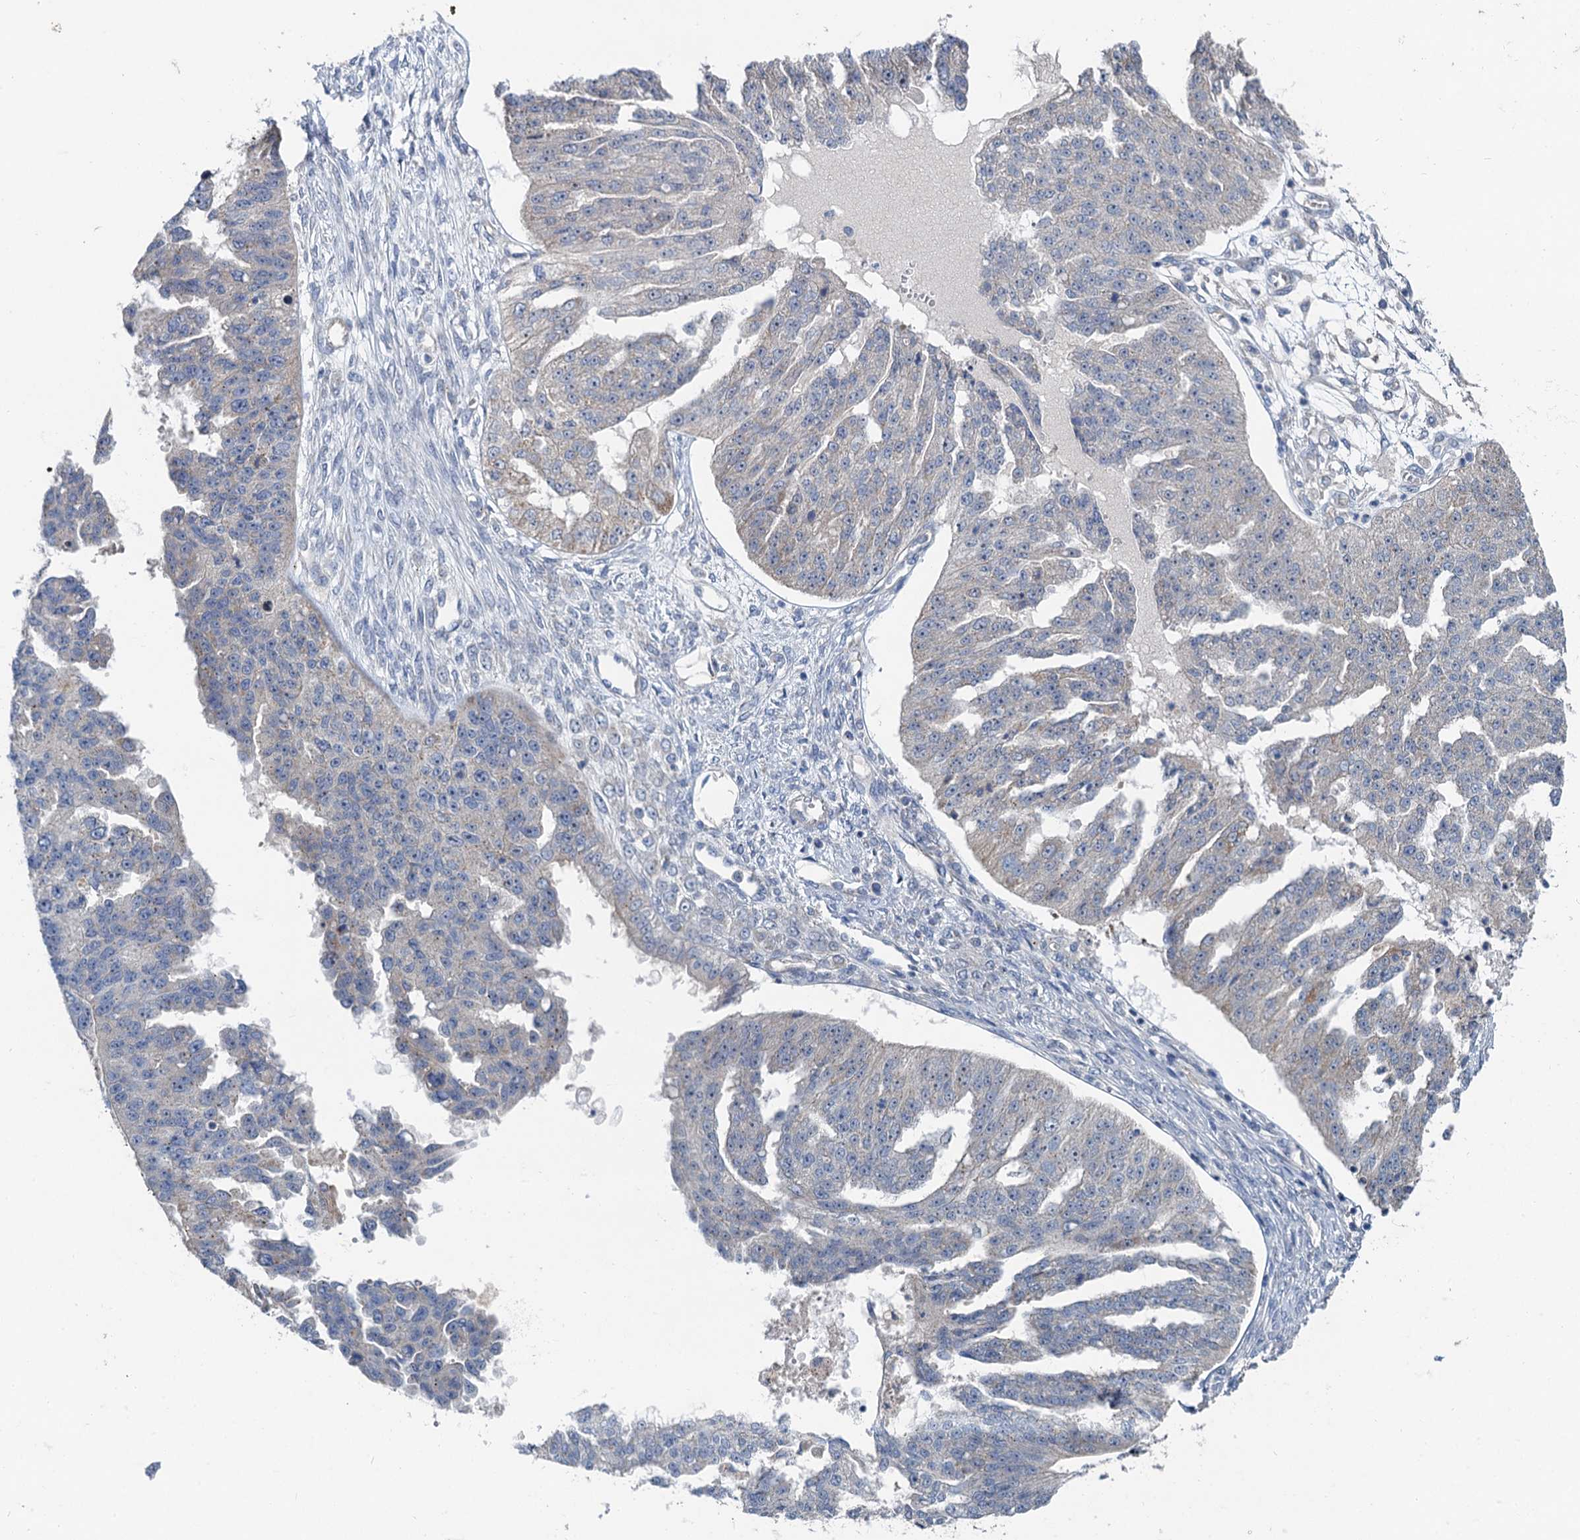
{"staining": {"intensity": "negative", "quantity": "none", "location": "none"}, "tissue": "ovarian cancer", "cell_type": "Tumor cells", "image_type": "cancer", "snomed": [{"axis": "morphology", "description": "Cystadenocarcinoma, serous, NOS"}, {"axis": "topography", "description": "Ovary"}], "caption": "Ovarian cancer was stained to show a protein in brown. There is no significant expression in tumor cells.", "gene": "ANKRD26", "patient": {"sex": "female", "age": 58}}